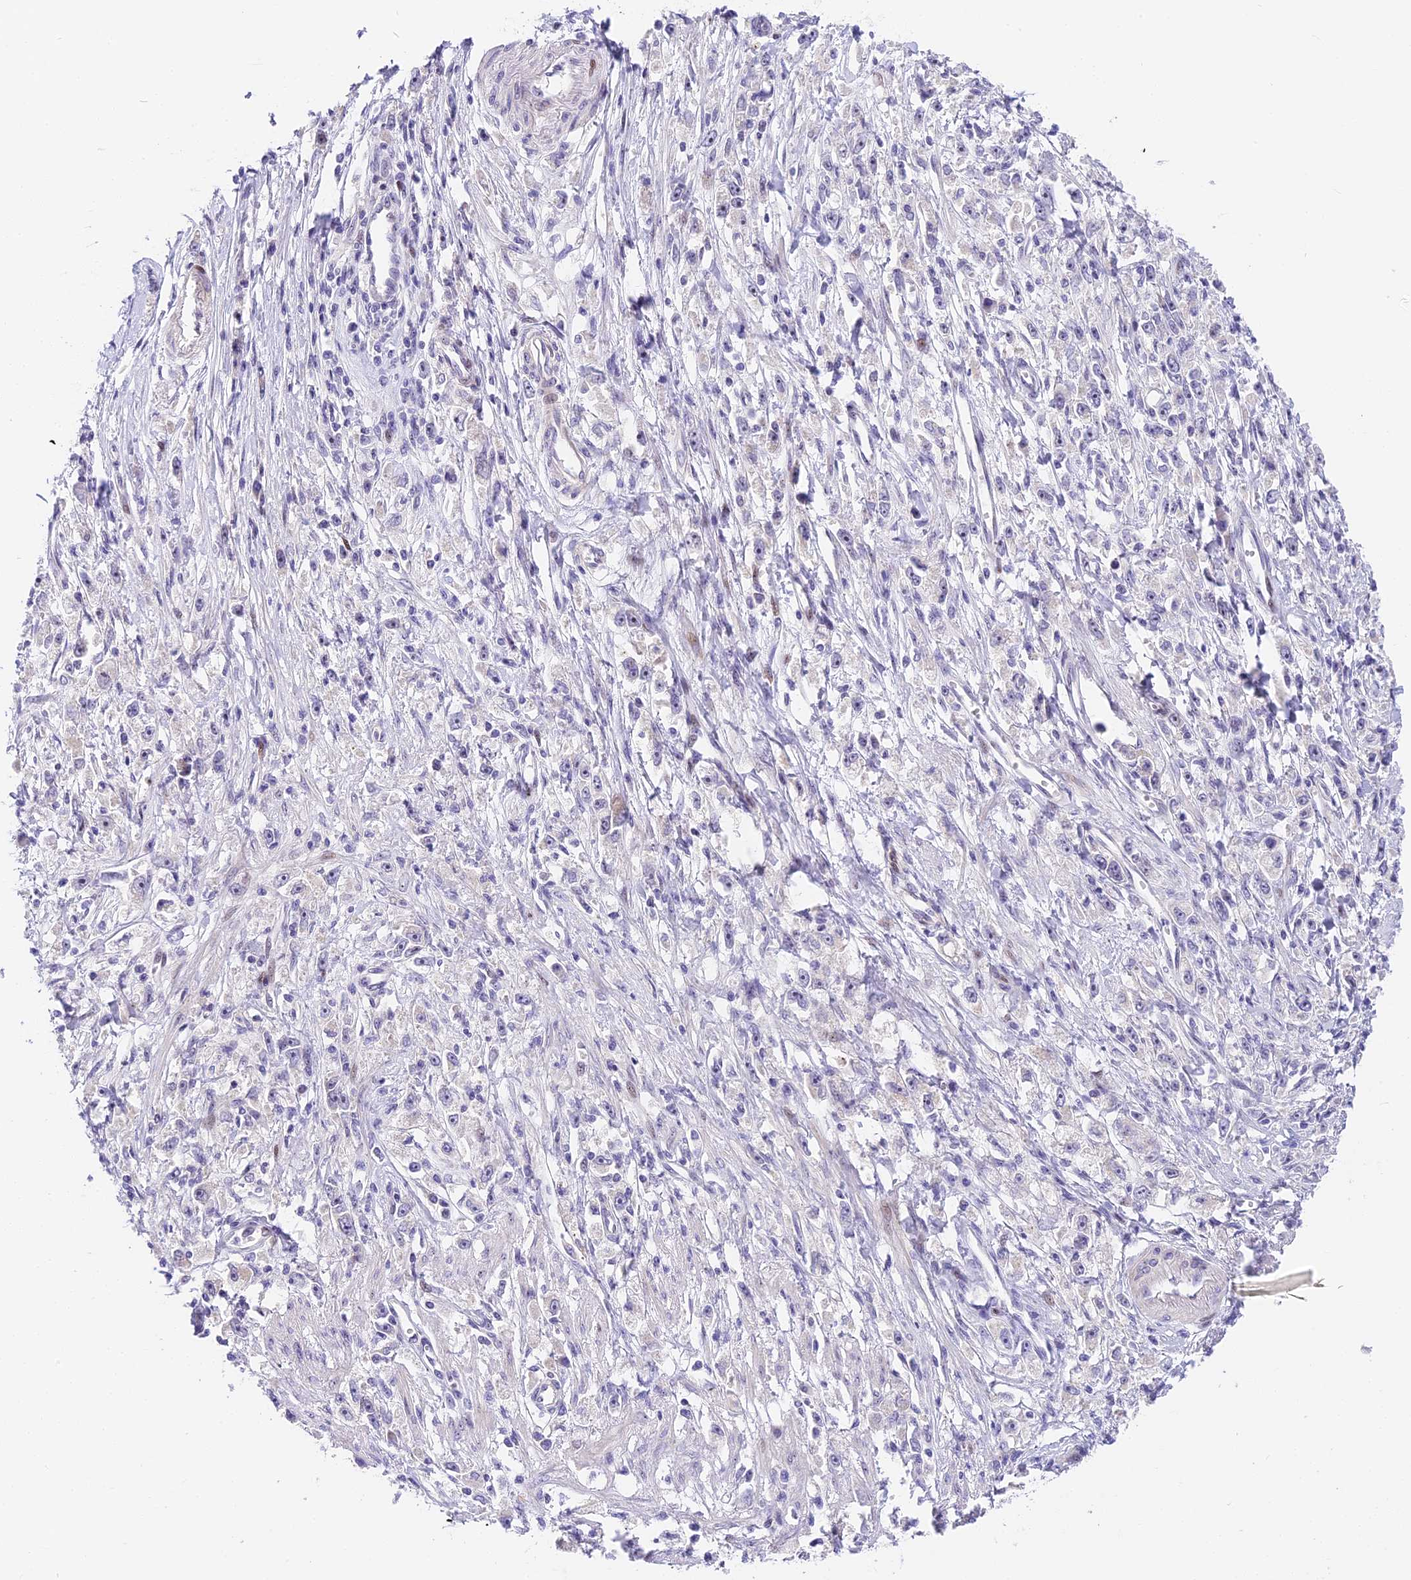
{"staining": {"intensity": "negative", "quantity": "none", "location": "none"}, "tissue": "stomach cancer", "cell_type": "Tumor cells", "image_type": "cancer", "snomed": [{"axis": "morphology", "description": "Adenocarcinoma, NOS"}, {"axis": "topography", "description": "Stomach"}], "caption": "IHC micrograph of neoplastic tissue: human stomach cancer stained with DAB (3,3'-diaminobenzidine) demonstrates no significant protein positivity in tumor cells.", "gene": "MIDN", "patient": {"sex": "female", "age": 59}}